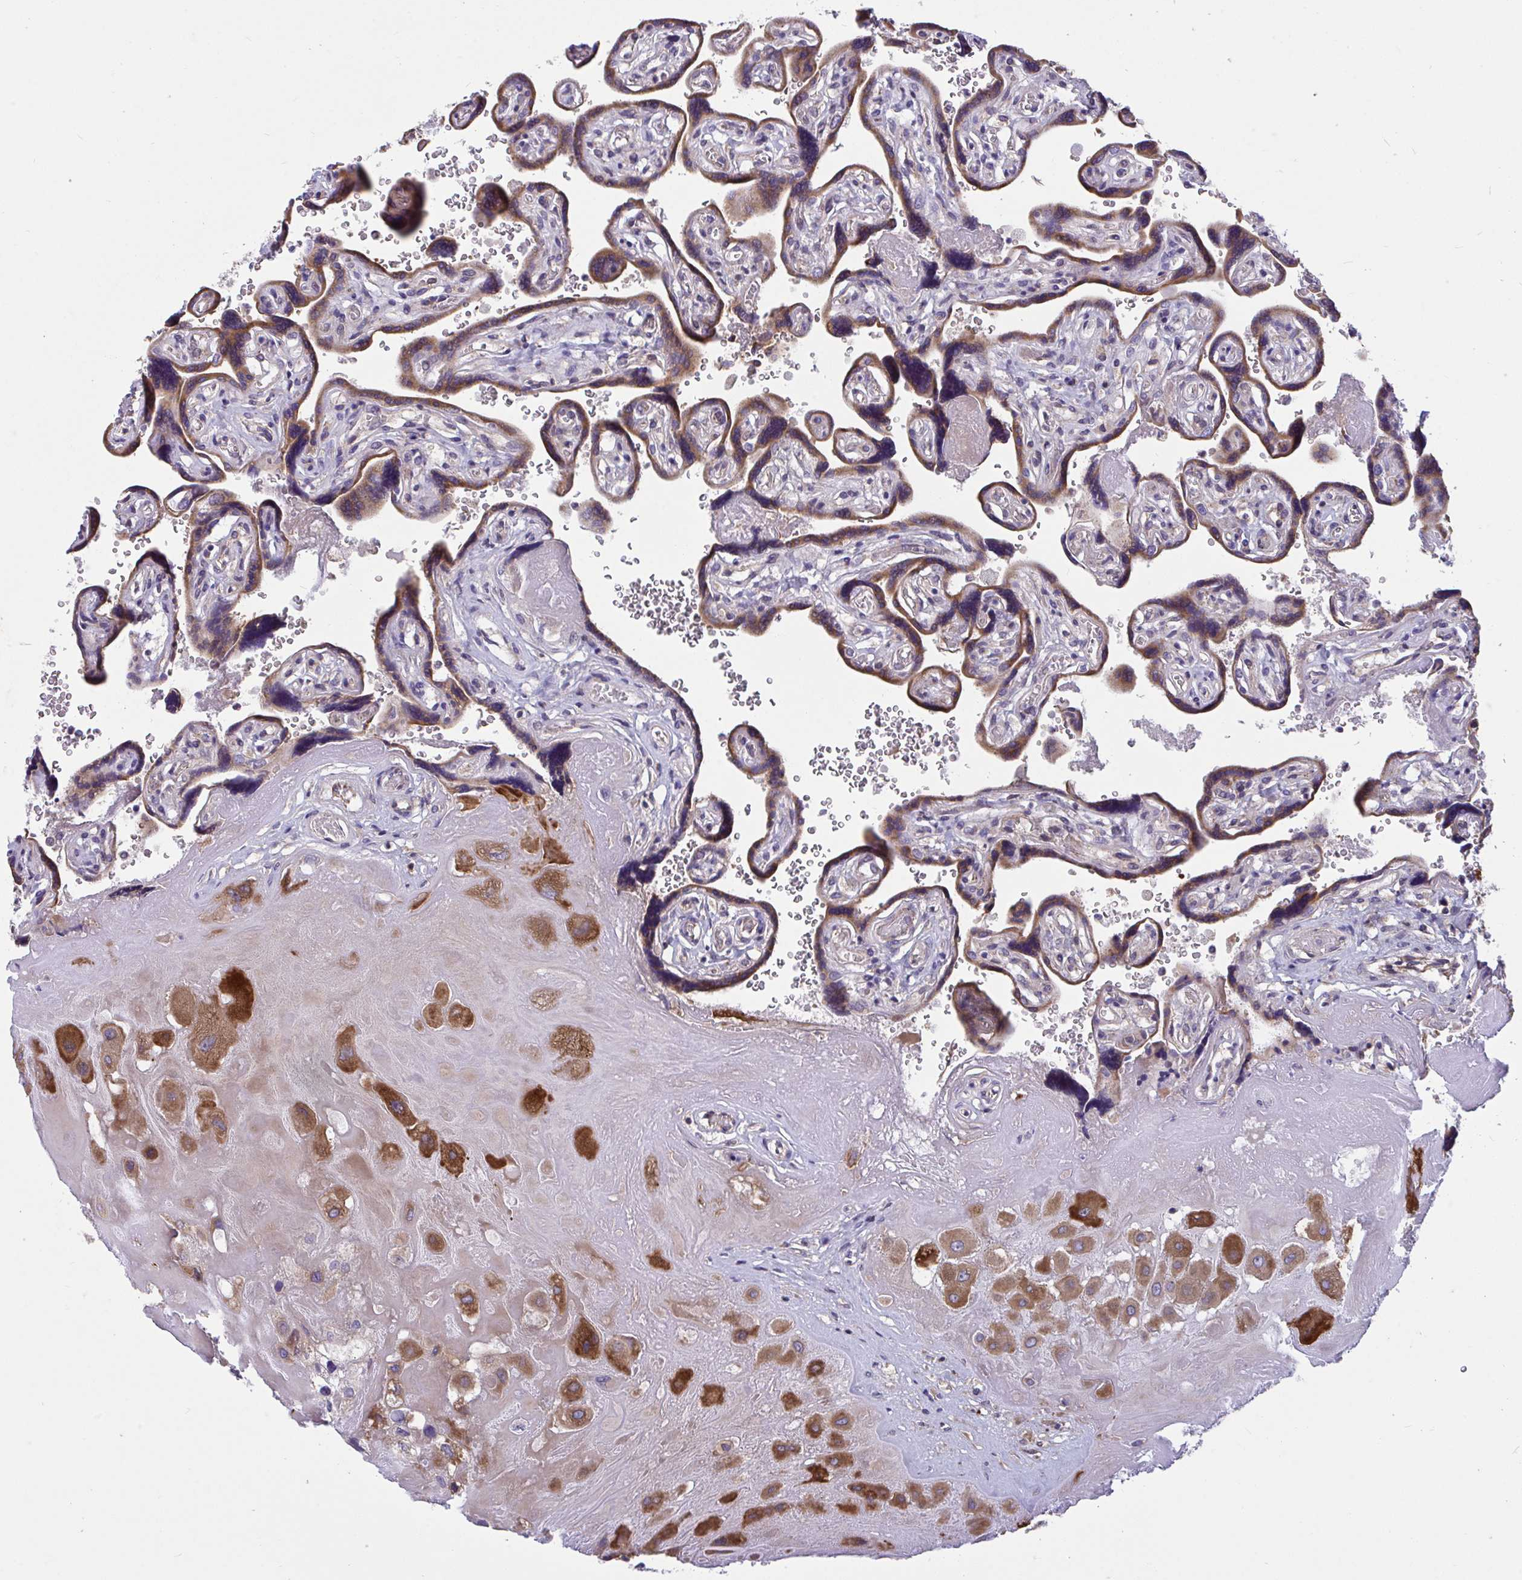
{"staining": {"intensity": "strong", "quantity": ">75%", "location": "cytoplasmic/membranous"}, "tissue": "placenta", "cell_type": "Decidual cells", "image_type": "normal", "snomed": [{"axis": "morphology", "description": "Normal tissue, NOS"}, {"axis": "topography", "description": "Placenta"}], "caption": "Strong cytoplasmic/membranous protein staining is seen in about >75% of decidual cells in placenta.", "gene": "WBP1", "patient": {"sex": "female", "age": 32}}